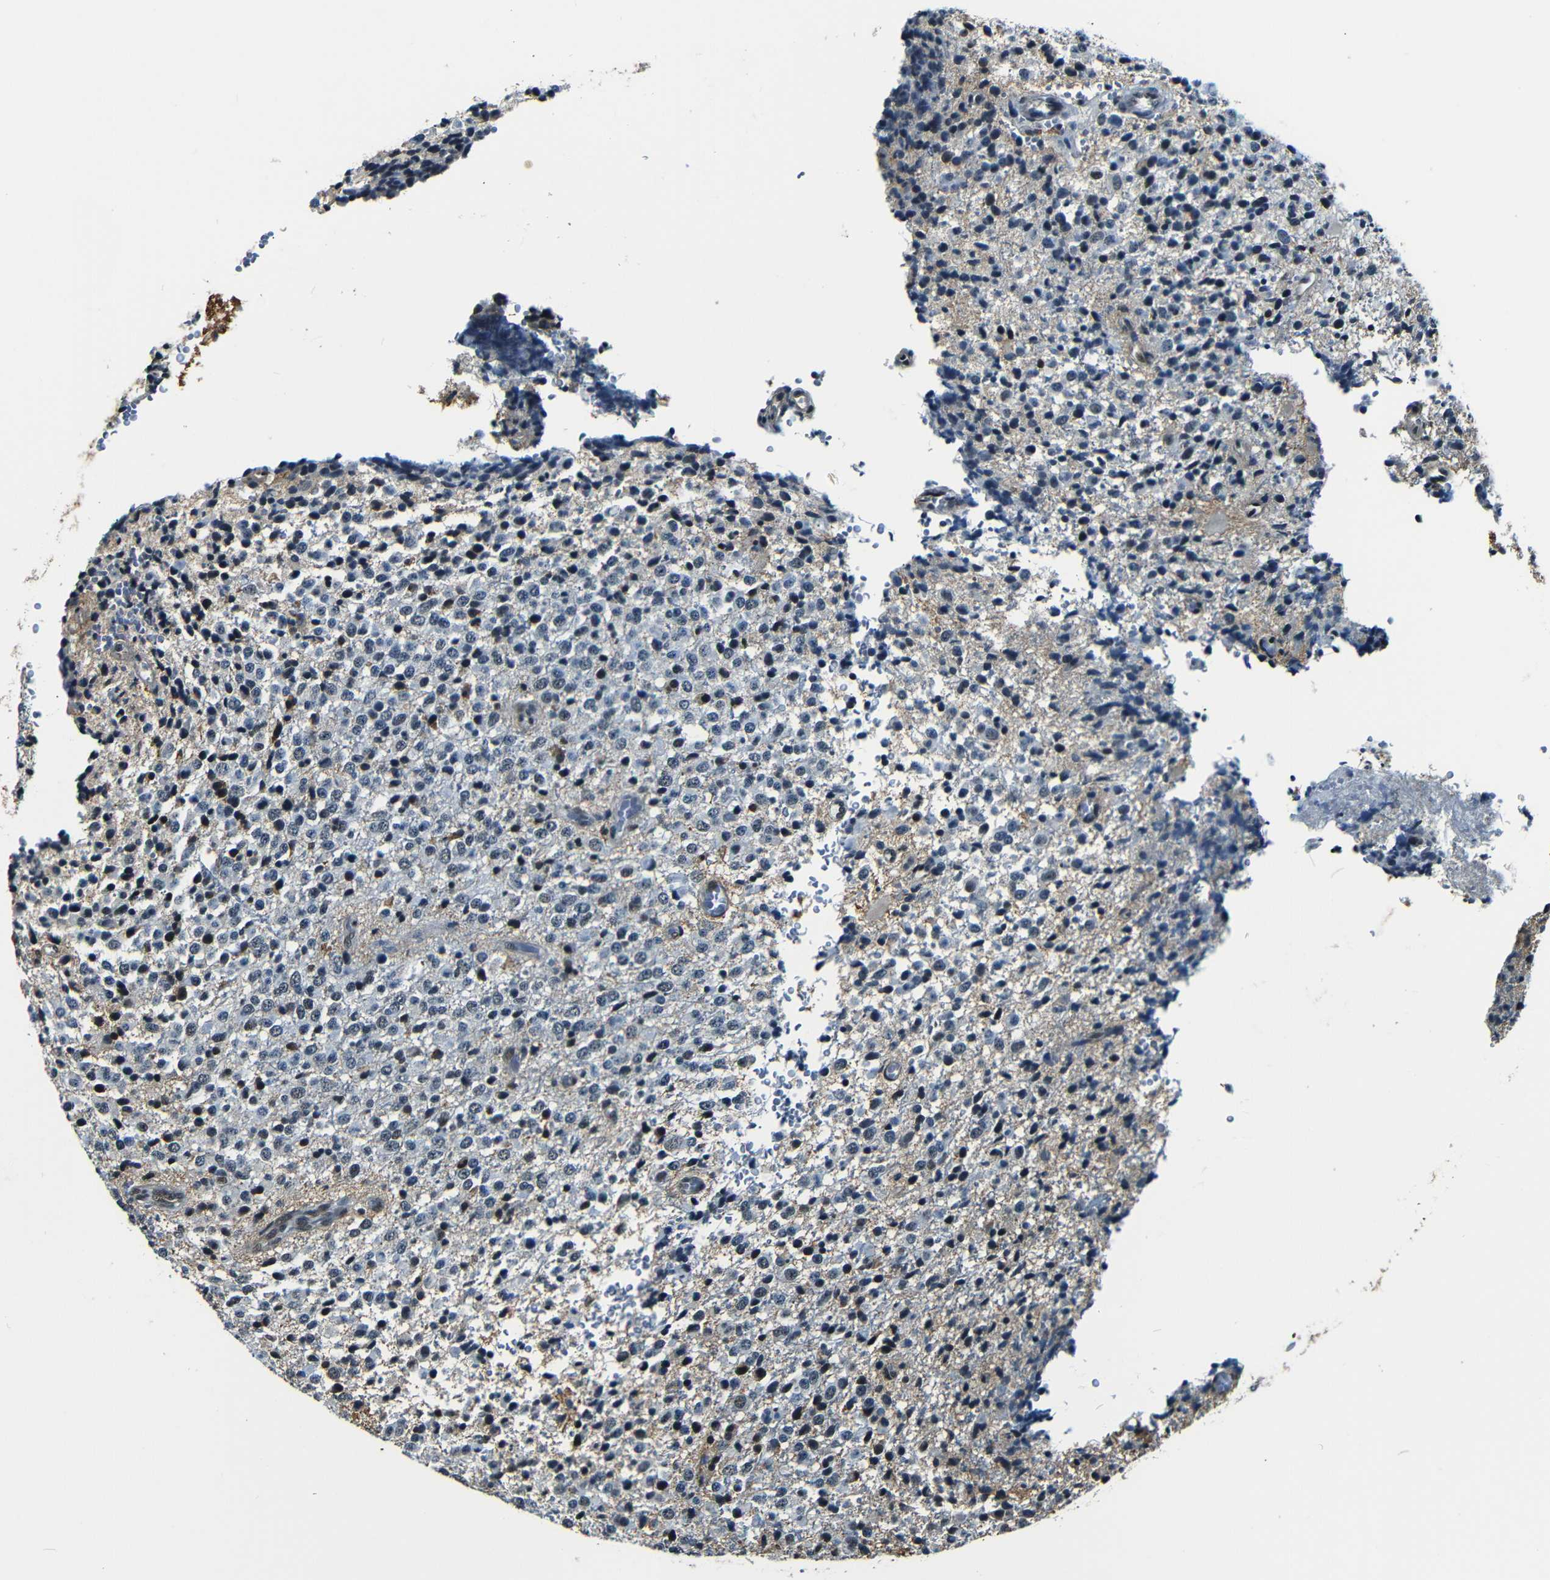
{"staining": {"intensity": "negative", "quantity": "none", "location": "none"}, "tissue": "glioma", "cell_type": "Tumor cells", "image_type": "cancer", "snomed": [{"axis": "morphology", "description": "Glioma, malignant, High grade"}, {"axis": "topography", "description": "pancreas cauda"}], "caption": "This is an immunohistochemistry (IHC) image of glioma. There is no staining in tumor cells.", "gene": "NCBP3", "patient": {"sex": "male", "age": 60}}